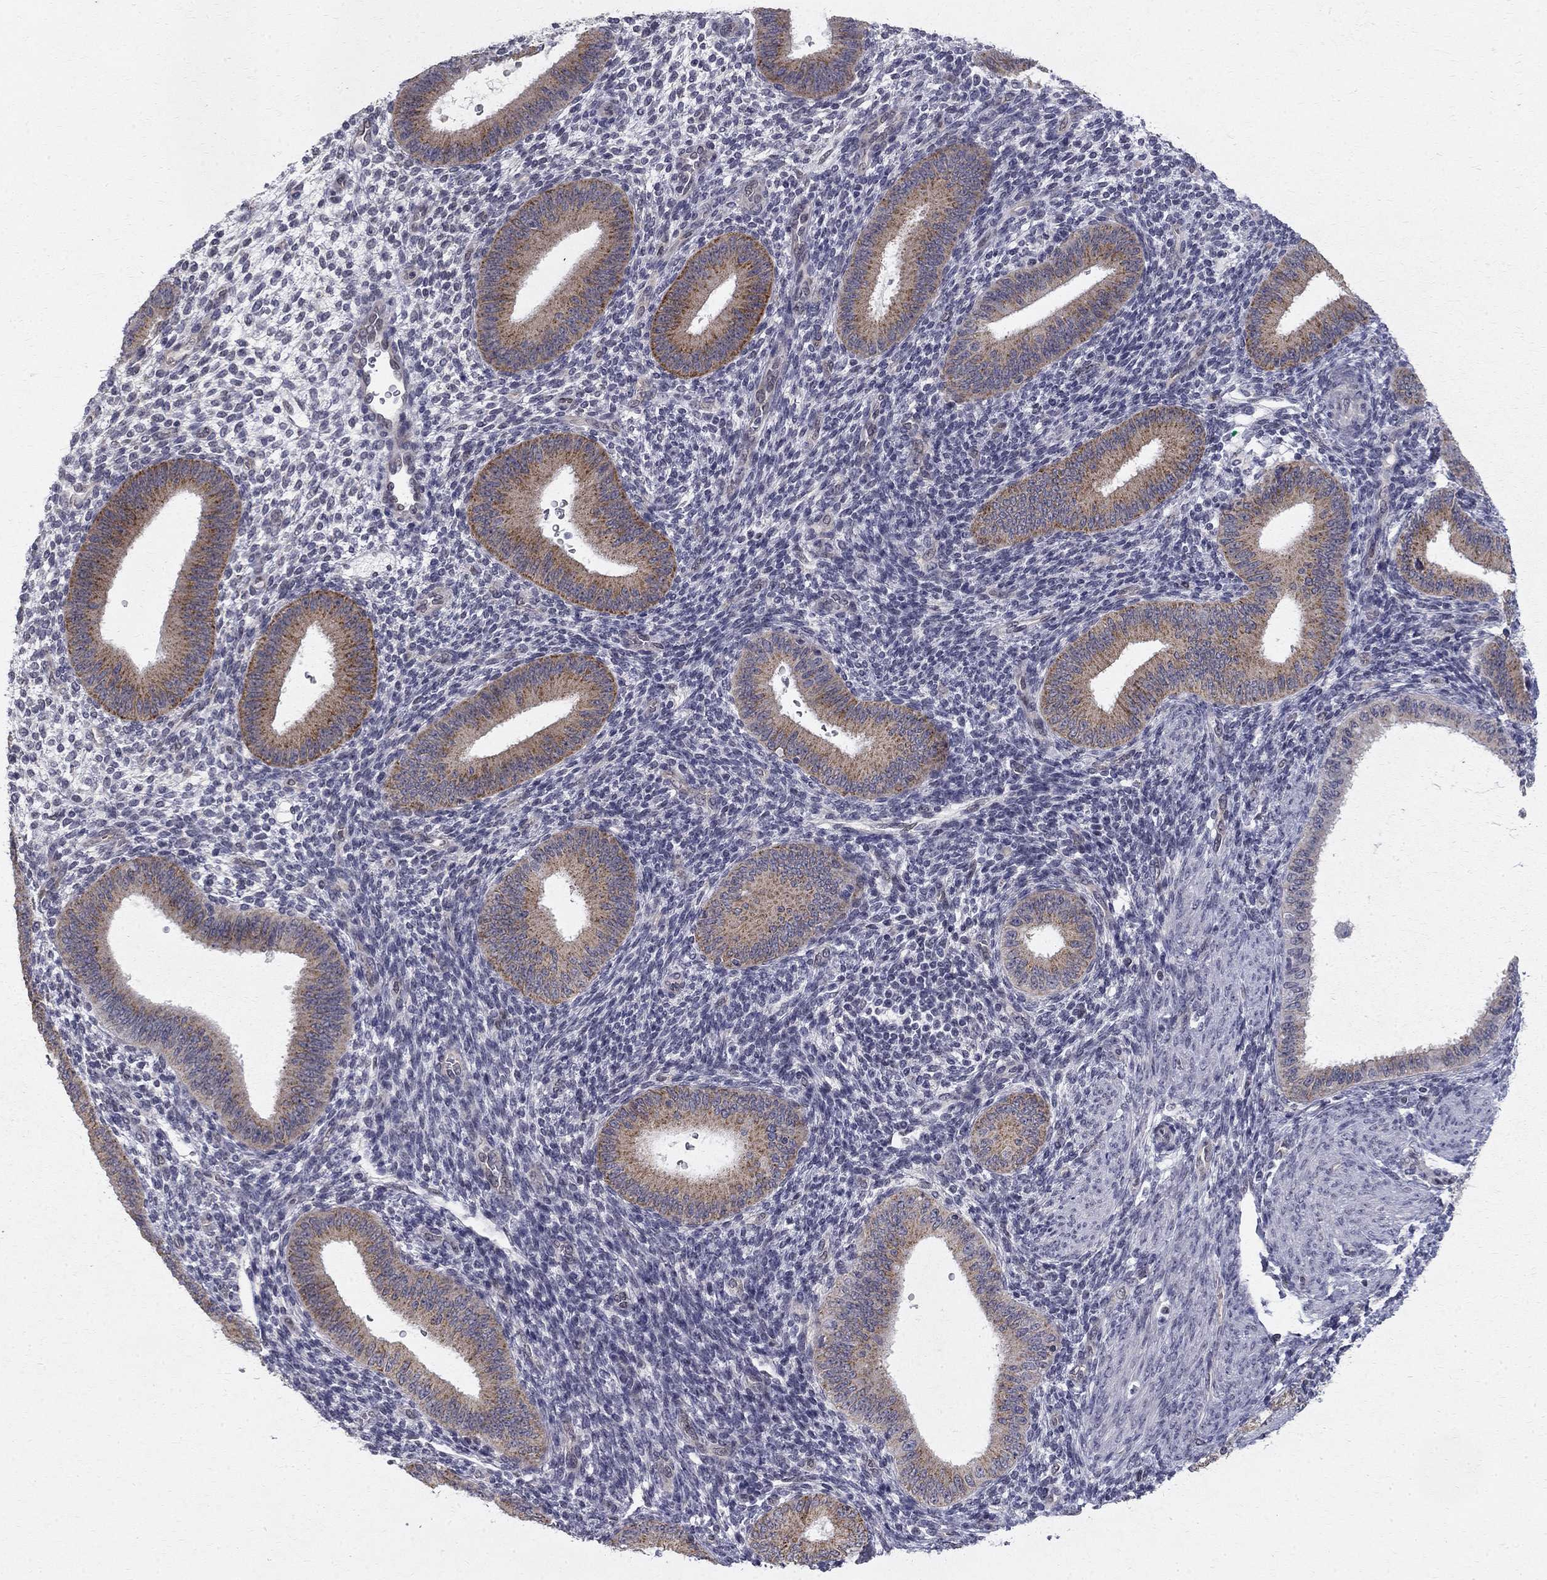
{"staining": {"intensity": "negative", "quantity": "none", "location": "none"}, "tissue": "endometrium", "cell_type": "Cells in endometrial stroma", "image_type": "normal", "snomed": [{"axis": "morphology", "description": "Normal tissue, NOS"}, {"axis": "topography", "description": "Endometrium"}], "caption": "DAB immunohistochemical staining of unremarkable endometrium reveals no significant positivity in cells in endometrial stroma. (Stains: DAB immunohistochemistry (IHC) with hematoxylin counter stain, Microscopy: brightfield microscopy at high magnification).", "gene": "CLIC6", "patient": {"sex": "female", "age": 39}}